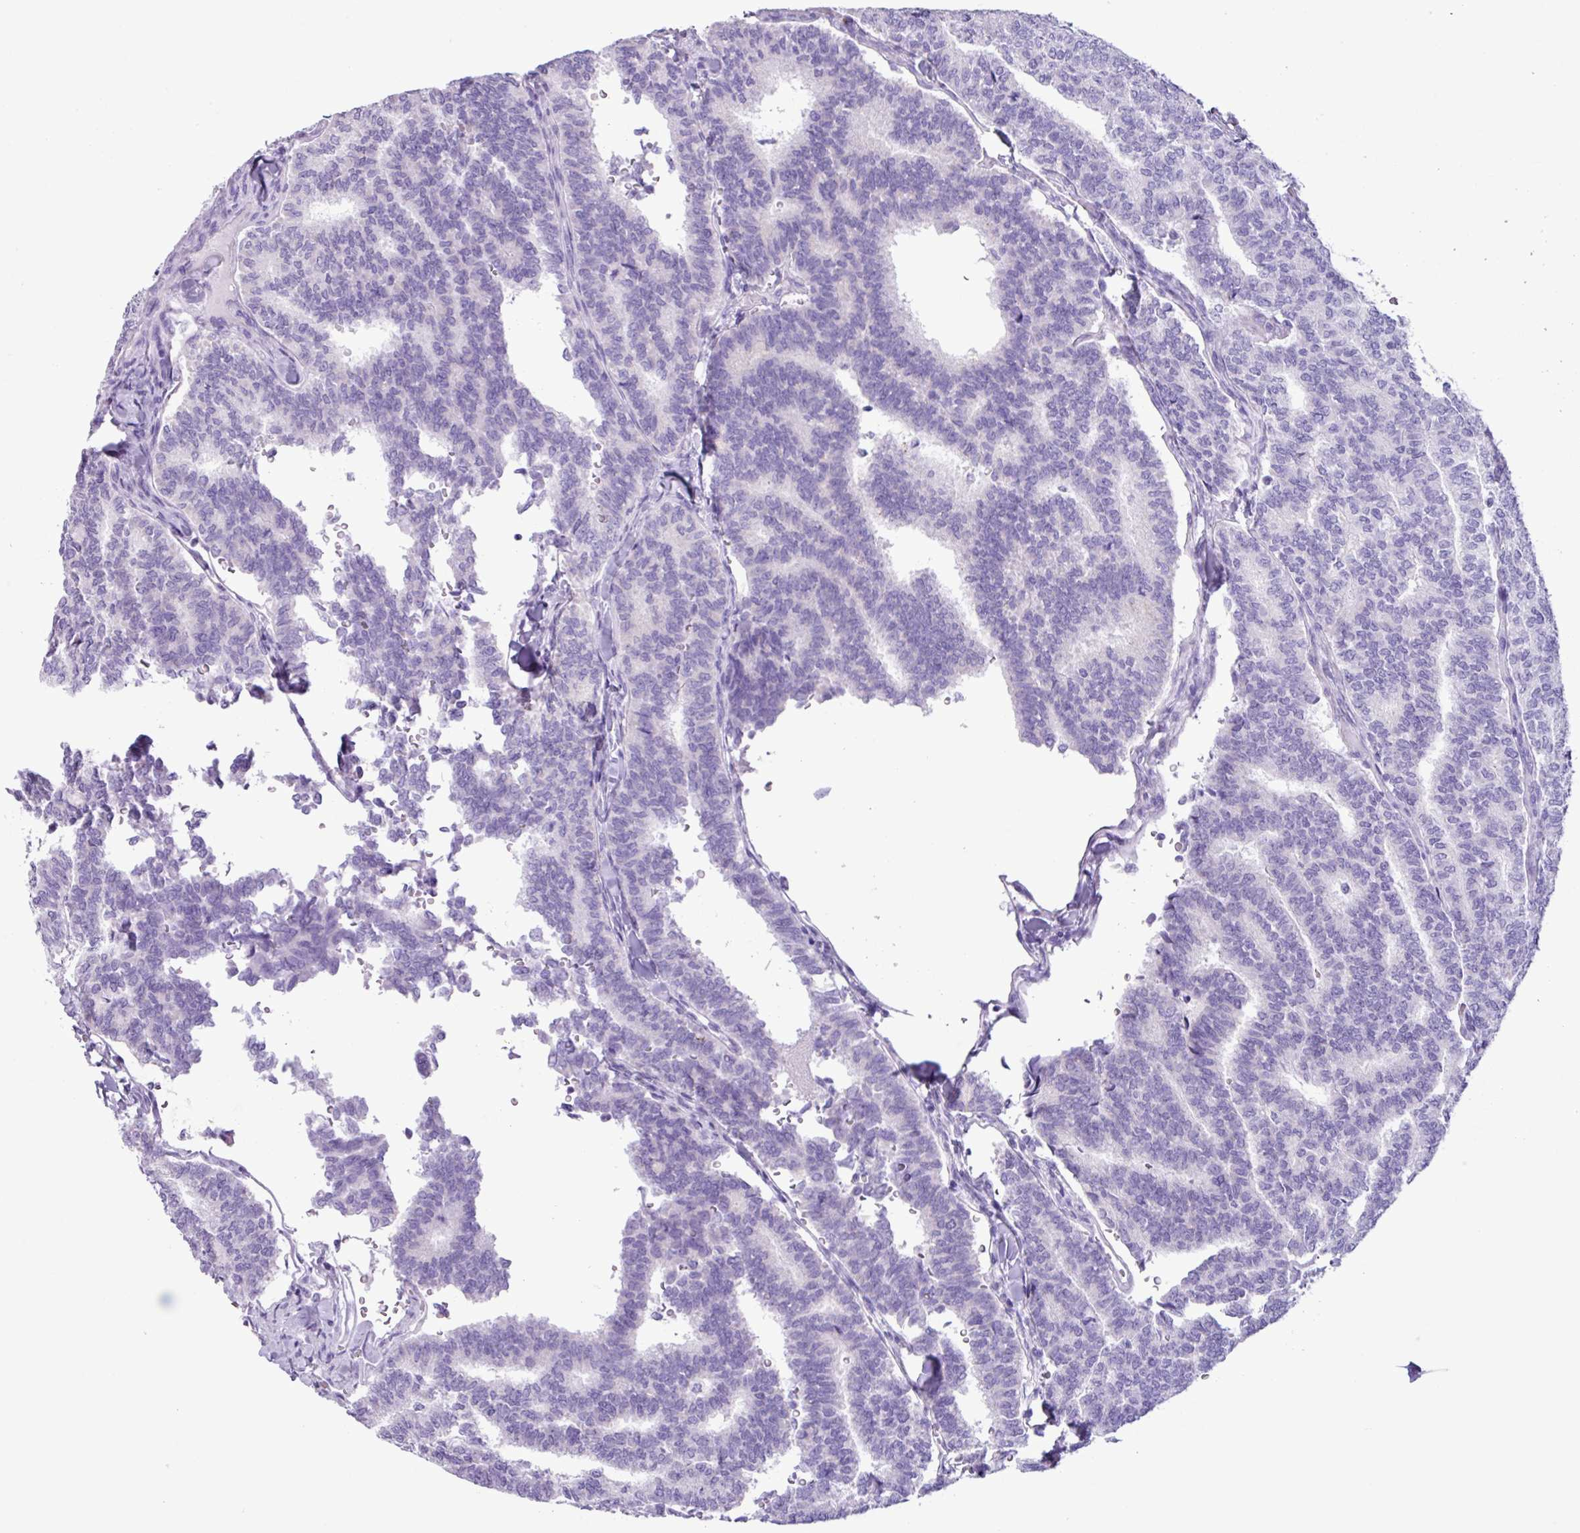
{"staining": {"intensity": "negative", "quantity": "none", "location": "none"}, "tissue": "thyroid cancer", "cell_type": "Tumor cells", "image_type": "cancer", "snomed": [{"axis": "morphology", "description": "Papillary adenocarcinoma, NOS"}, {"axis": "topography", "description": "Thyroid gland"}], "caption": "A high-resolution photomicrograph shows IHC staining of thyroid papillary adenocarcinoma, which displays no significant expression in tumor cells.", "gene": "AGO3", "patient": {"sex": "female", "age": 35}}